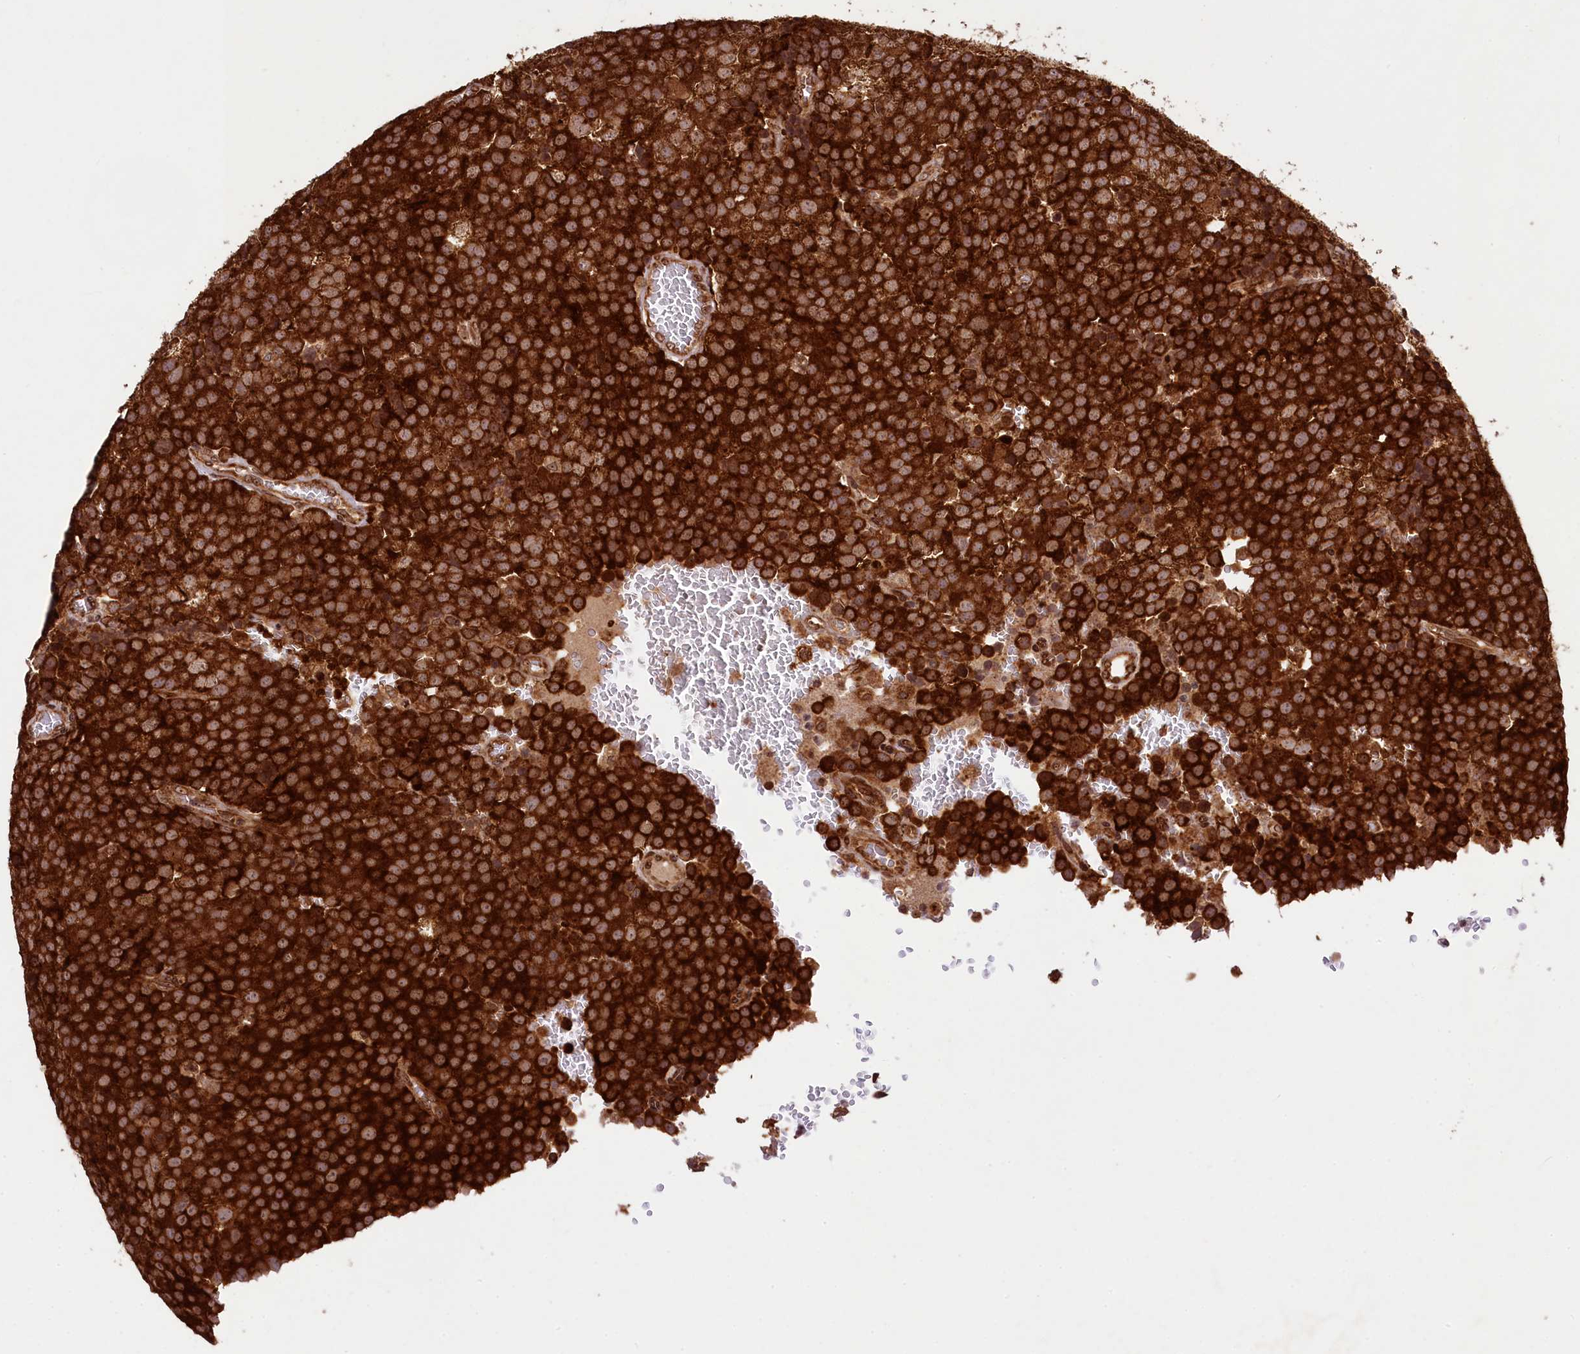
{"staining": {"intensity": "strong", "quantity": ">75%", "location": "cytoplasmic/membranous"}, "tissue": "testis cancer", "cell_type": "Tumor cells", "image_type": "cancer", "snomed": [{"axis": "morphology", "description": "Seminoma, NOS"}, {"axis": "topography", "description": "Testis"}], "caption": "The micrograph shows a brown stain indicating the presence of a protein in the cytoplasmic/membranous of tumor cells in seminoma (testis).", "gene": "LARP4", "patient": {"sex": "male", "age": 71}}